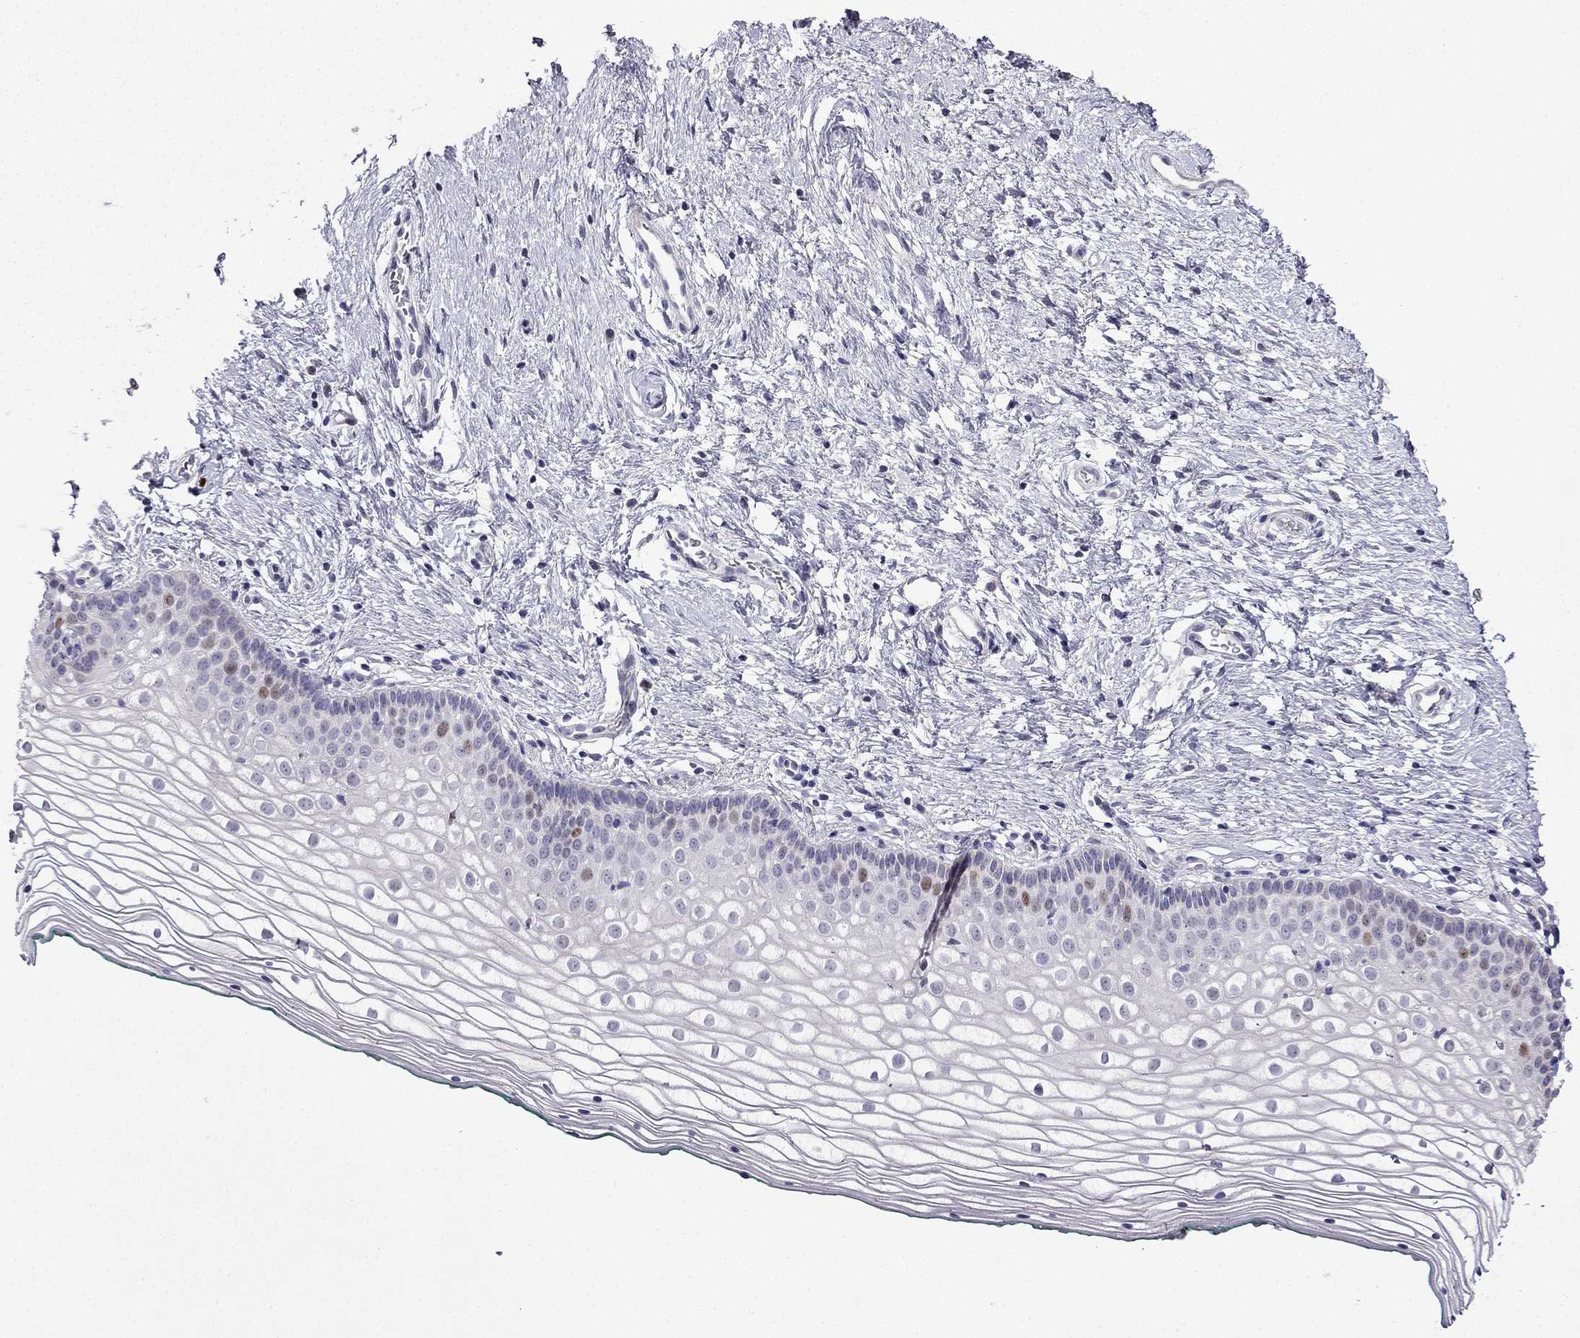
{"staining": {"intensity": "moderate", "quantity": "<25%", "location": "nuclear"}, "tissue": "vagina", "cell_type": "Squamous epithelial cells", "image_type": "normal", "snomed": [{"axis": "morphology", "description": "Normal tissue, NOS"}, {"axis": "topography", "description": "Vagina"}], "caption": "Protein staining demonstrates moderate nuclear staining in approximately <25% of squamous epithelial cells in benign vagina.", "gene": "UHRF1", "patient": {"sex": "female", "age": 36}}